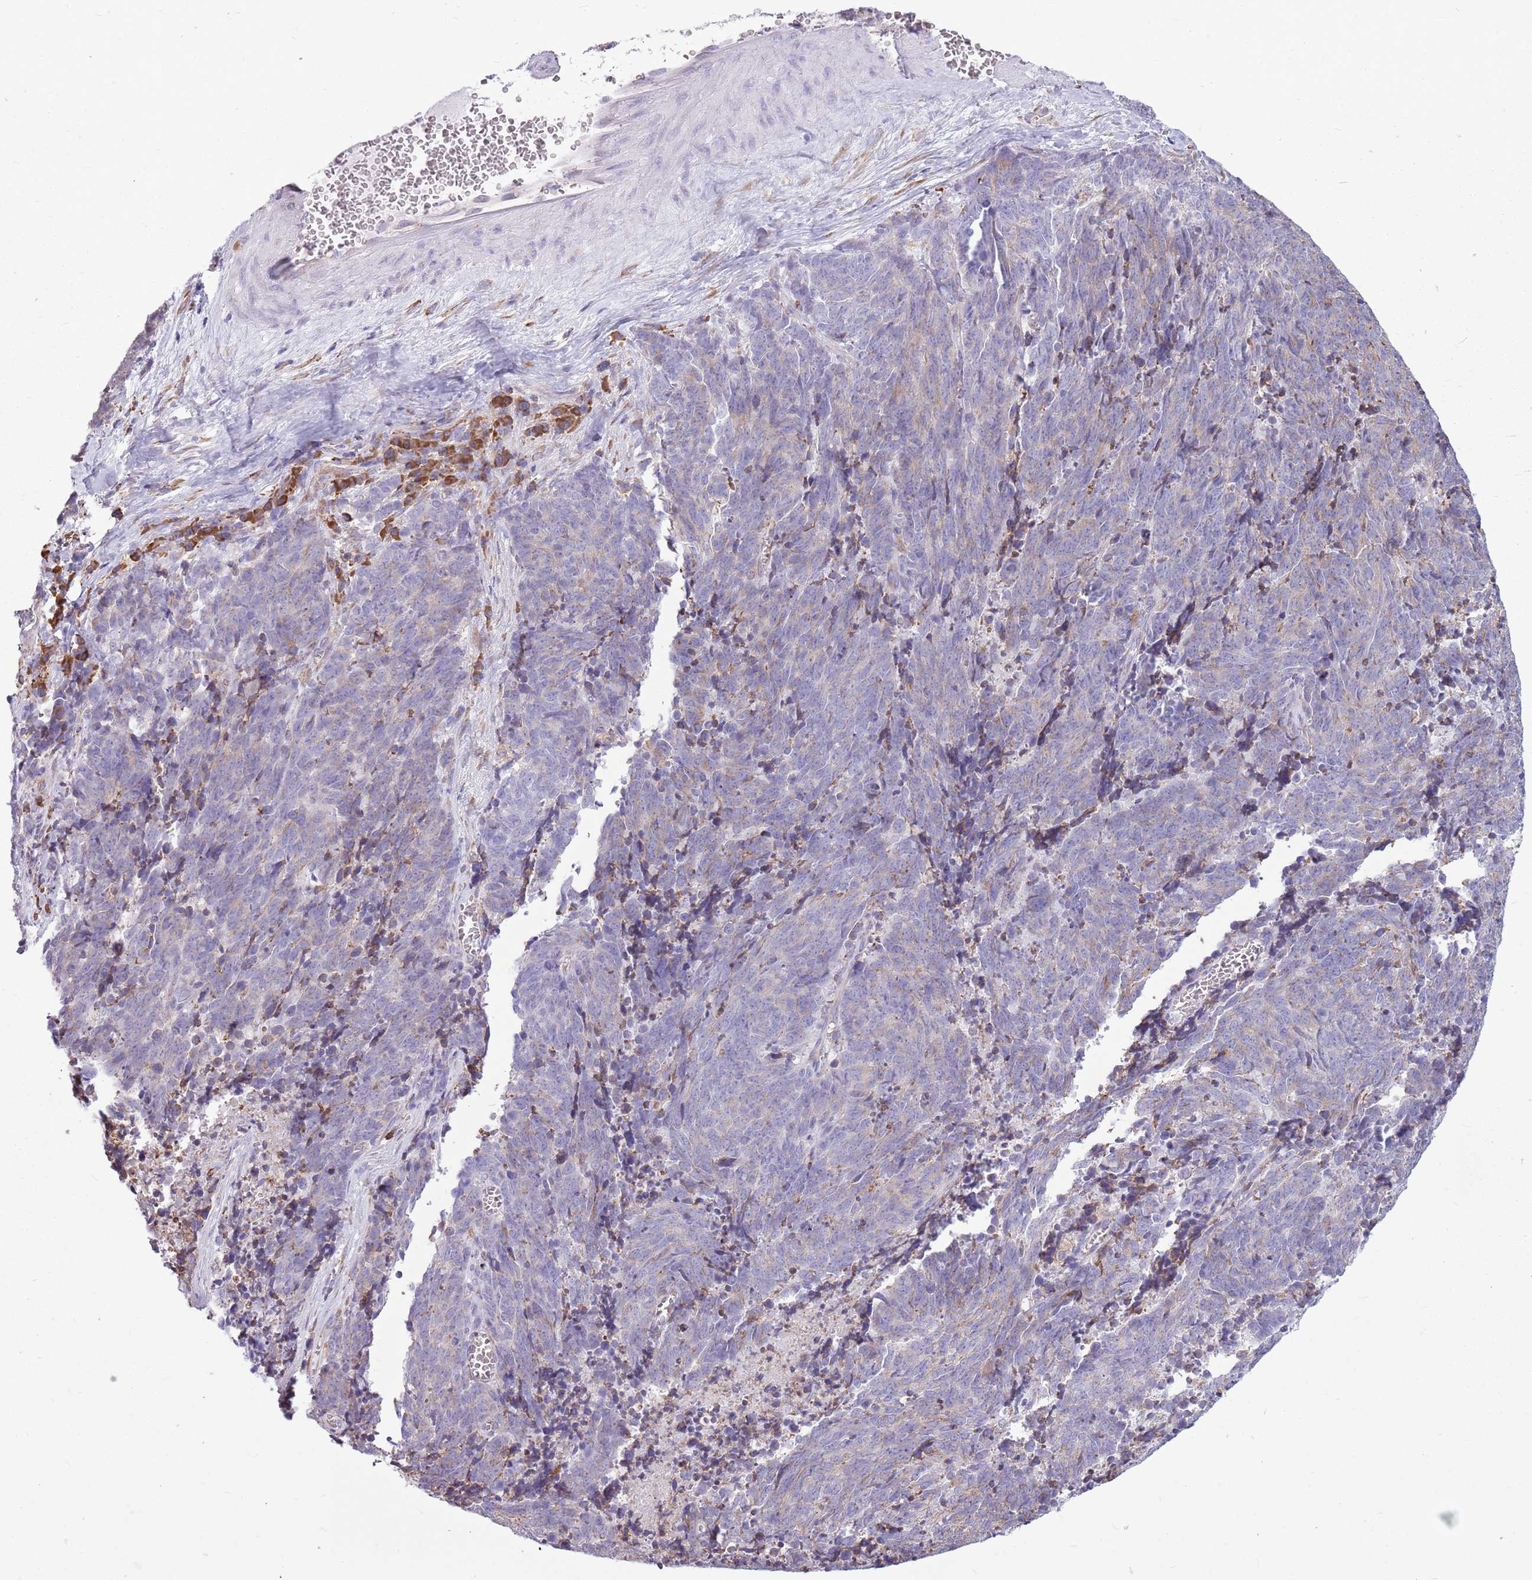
{"staining": {"intensity": "negative", "quantity": "none", "location": "none"}, "tissue": "cervical cancer", "cell_type": "Tumor cells", "image_type": "cancer", "snomed": [{"axis": "morphology", "description": "Squamous cell carcinoma, NOS"}, {"axis": "topography", "description": "Cervix"}], "caption": "An image of cervical cancer stained for a protein shows no brown staining in tumor cells. (Immunohistochemistry (ihc), brightfield microscopy, high magnification).", "gene": "KCTD19", "patient": {"sex": "female", "age": 29}}